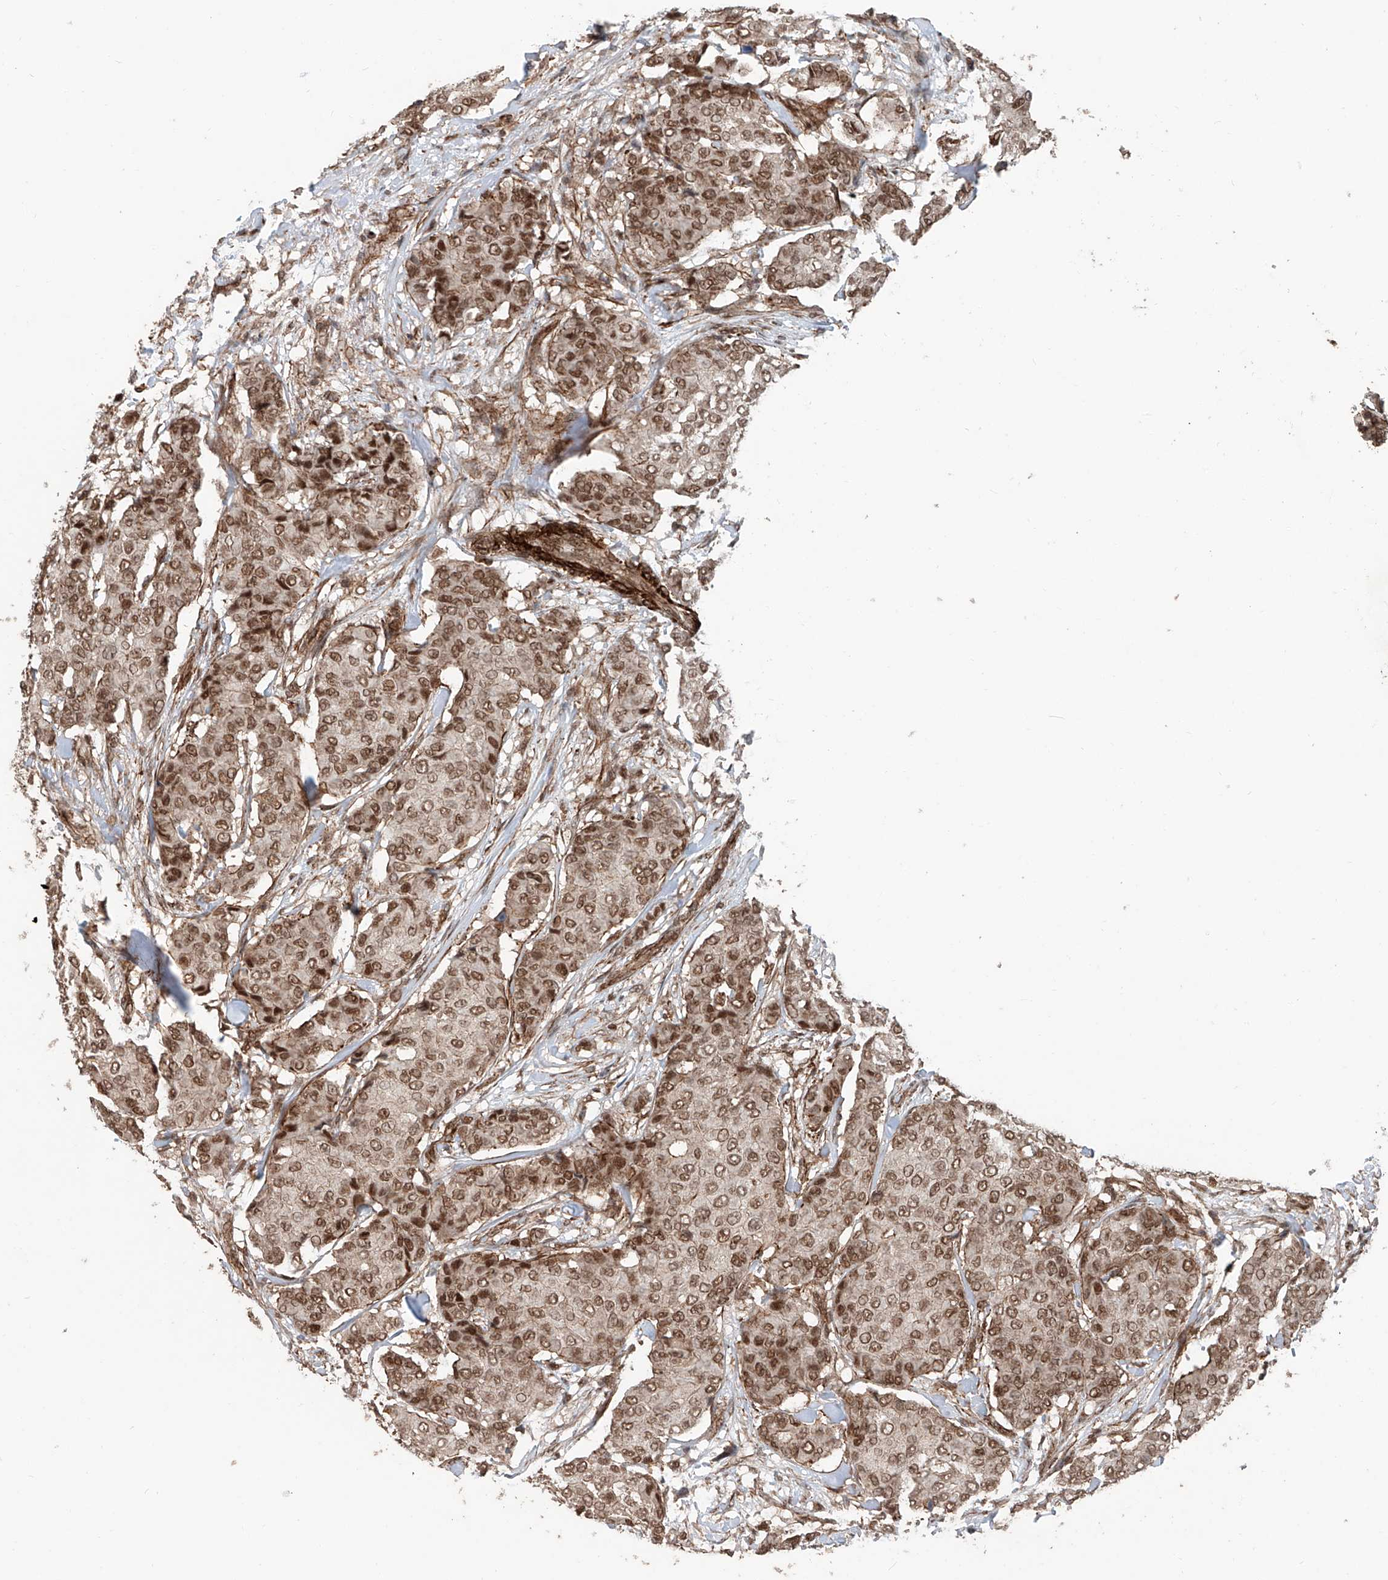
{"staining": {"intensity": "moderate", "quantity": ">75%", "location": "nuclear"}, "tissue": "breast cancer", "cell_type": "Tumor cells", "image_type": "cancer", "snomed": [{"axis": "morphology", "description": "Duct carcinoma"}, {"axis": "topography", "description": "Breast"}], "caption": "Protein expression by immunohistochemistry reveals moderate nuclear staining in approximately >75% of tumor cells in breast intraductal carcinoma.", "gene": "SDE2", "patient": {"sex": "female", "age": 75}}